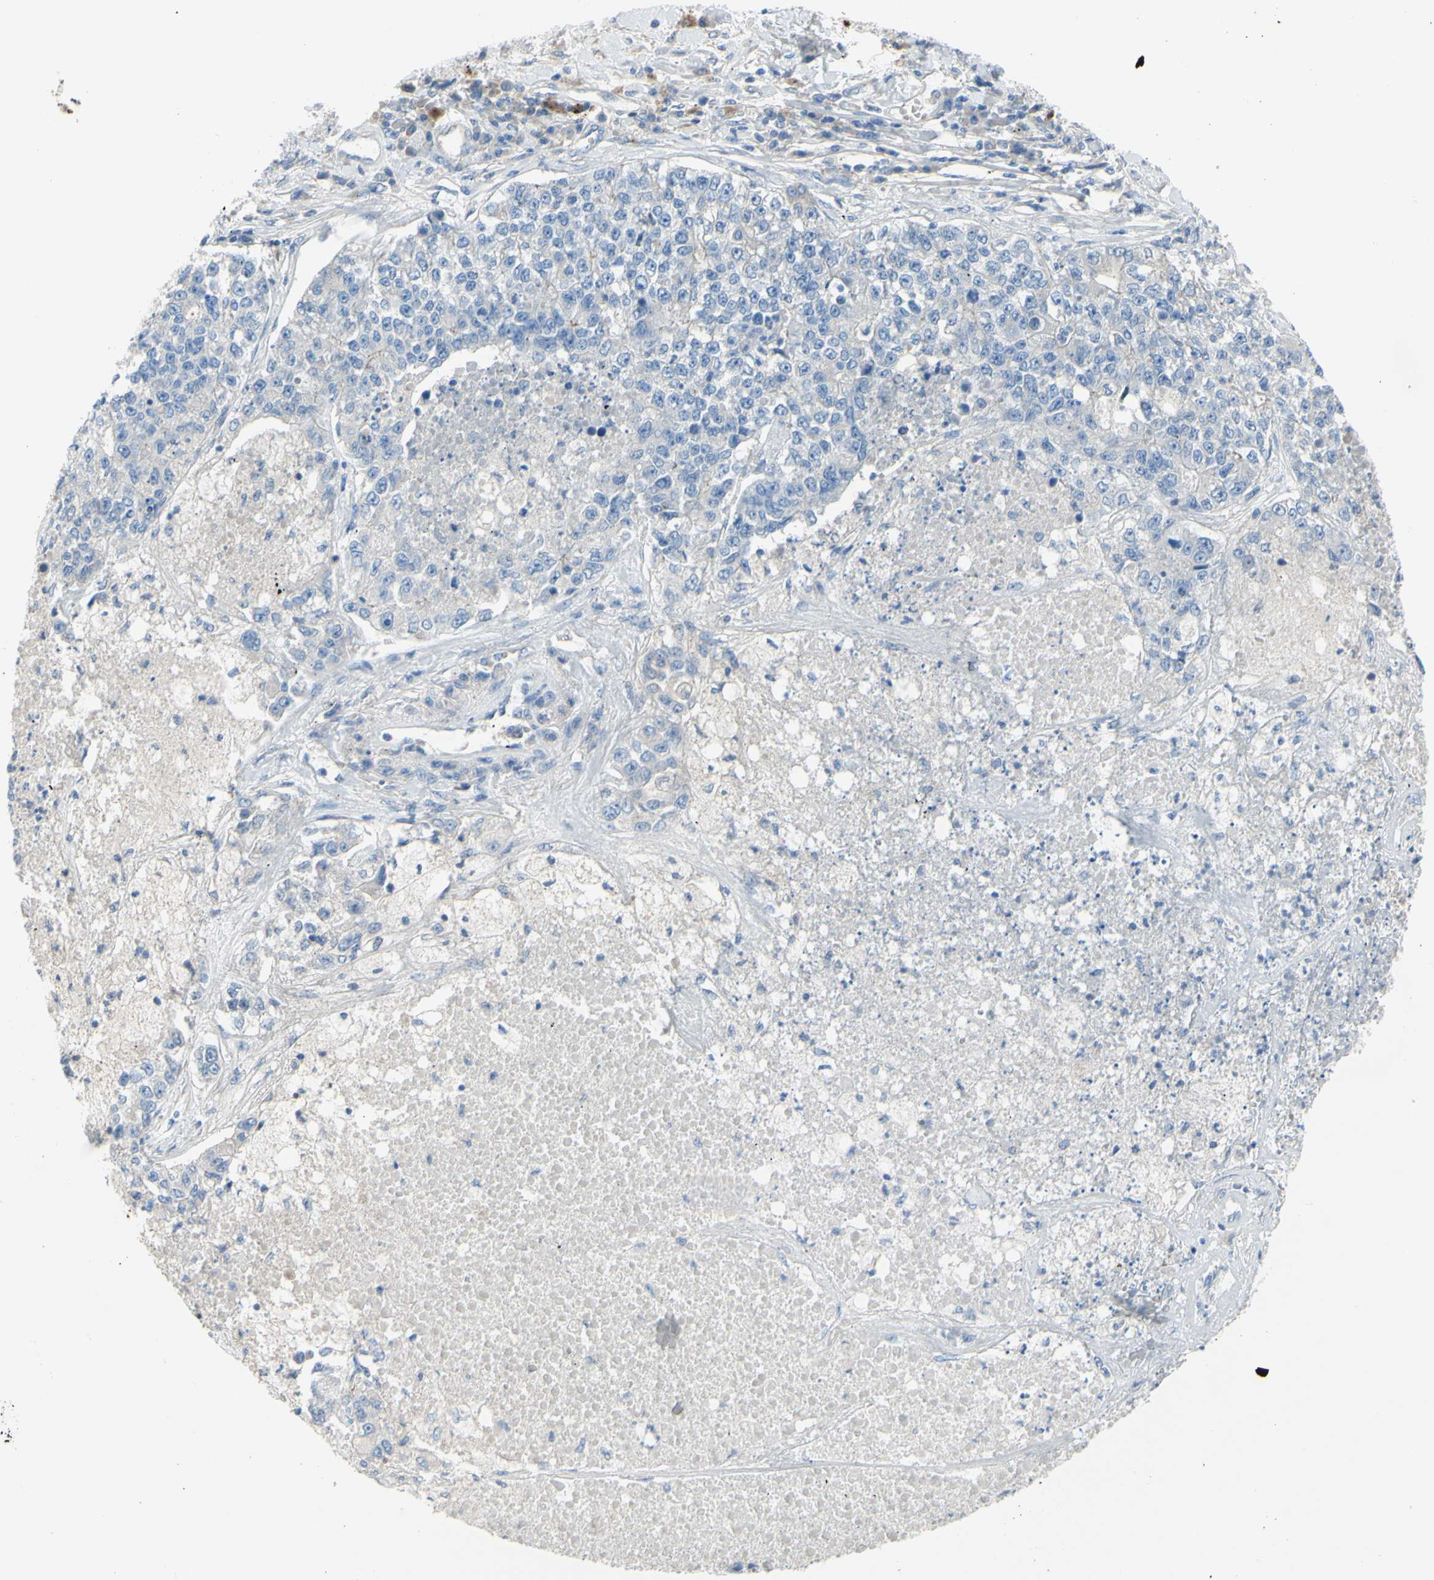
{"staining": {"intensity": "negative", "quantity": "none", "location": "none"}, "tissue": "lung cancer", "cell_type": "Tumor cells", "image_type": "cancer", "snomed": [{"axis": "morphology", "description": "Adenocarcinoma, NOS"}, {"axis": "topography", "description": "Lung"}], "caption": "The micrograph exhibits no significant expression in tumor cells of lung adenocarcinoma.", "gene": "TMEM59L", "patient": {"sex": "male", "age": 49}}